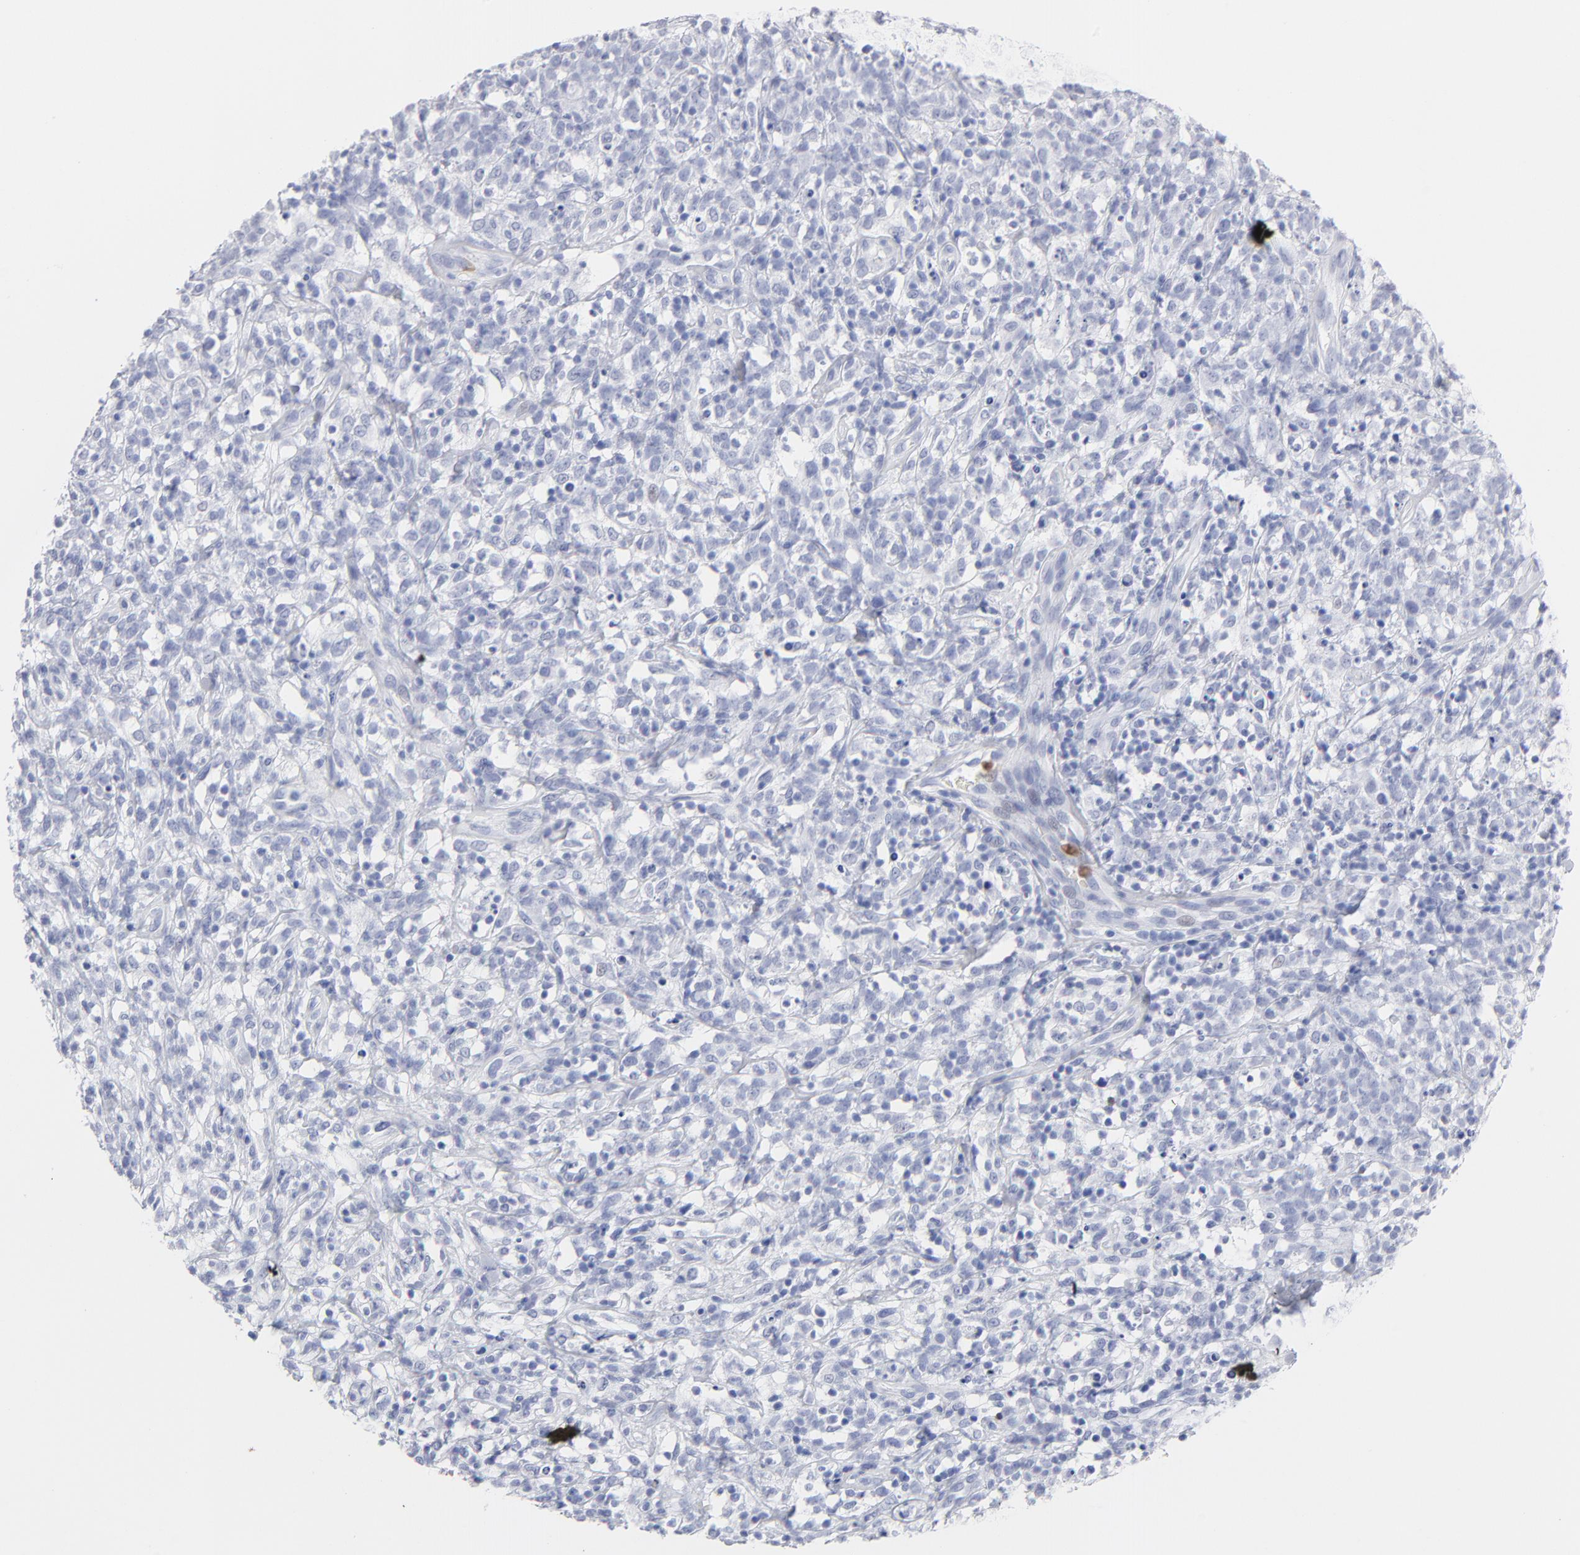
{"staining": {"intensity": "negative", "quantity": "none", "location": "none"}, "tissue": "lymphoma", "cell_type": "Tumor cells", "image_type": "cancer", "snomed": [{"axis": "morphology", "description": "Malignant lymphoma, non-Hodgkin's type, High grade"}, {"axis": "topography", "description": "Lymph node"}], "caption": "A photomicrograph of human lymphoma is negative for staining in tumor cells.", "gene": "ARG1", "patient": {"sex": "female", "age": 73}}